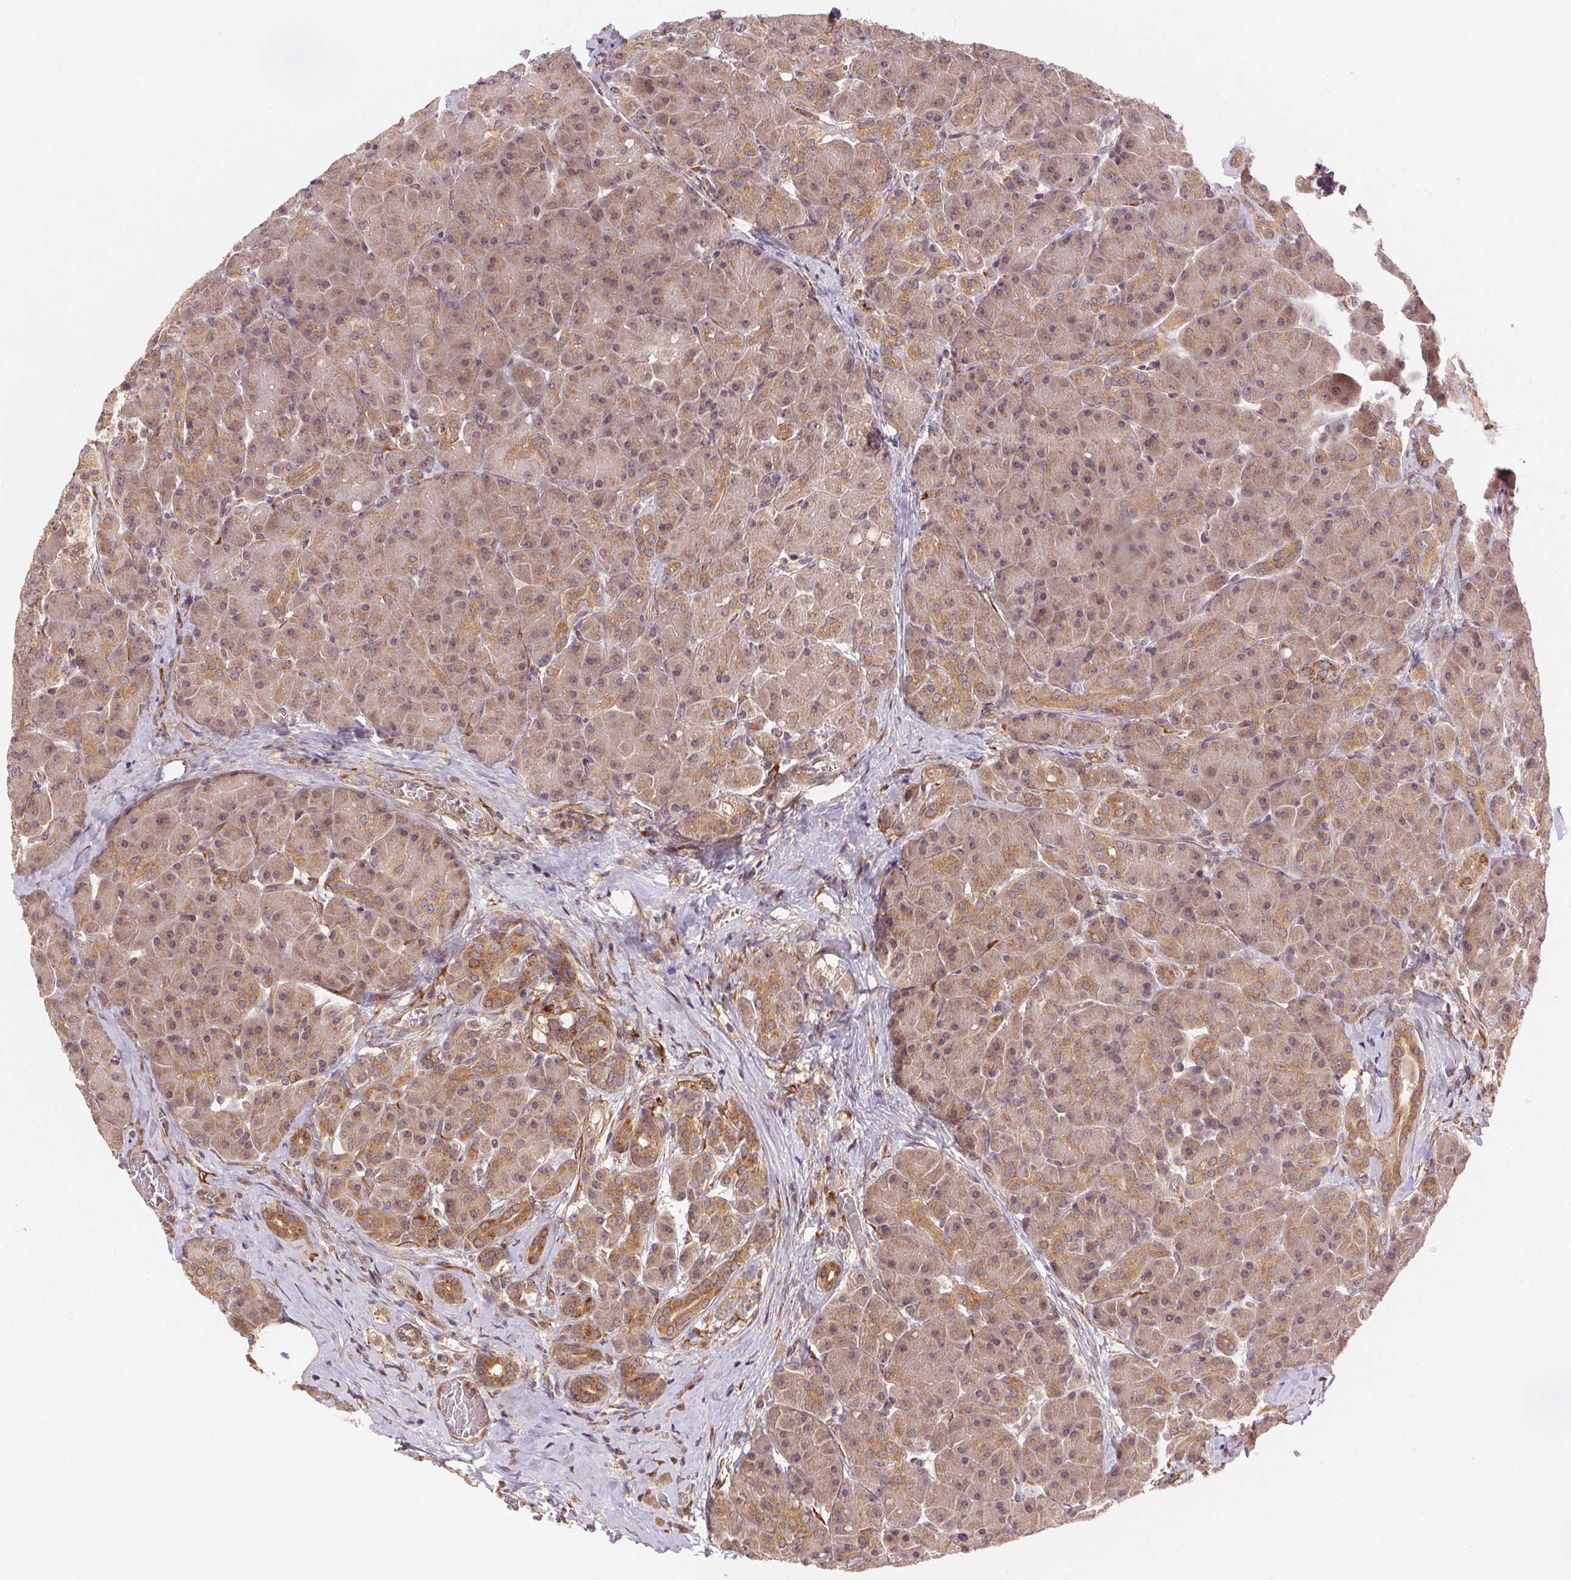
{"staining": {"intensity": "moderate", "quantity": ">75%", "location": "cytoplasmic/membranous"}, "tissue": "pancreas", "cell_type": "Exocrine glandular cells", "image_type": "normal", "snomed": [{"axis": "morphology", "description": "Normal tissue, NOS"}, {"axis": "topography", "description": "Pancreas"}], "caption": "An IHC photomicrograph of normal tissue is shown. Protein staining in brown labels moderate cytoplasmic/membranous positivity in pancreas within exocrine glandular cells.", "gene": "KLHL15", "patient": {"sex": "male", "age": 55}}